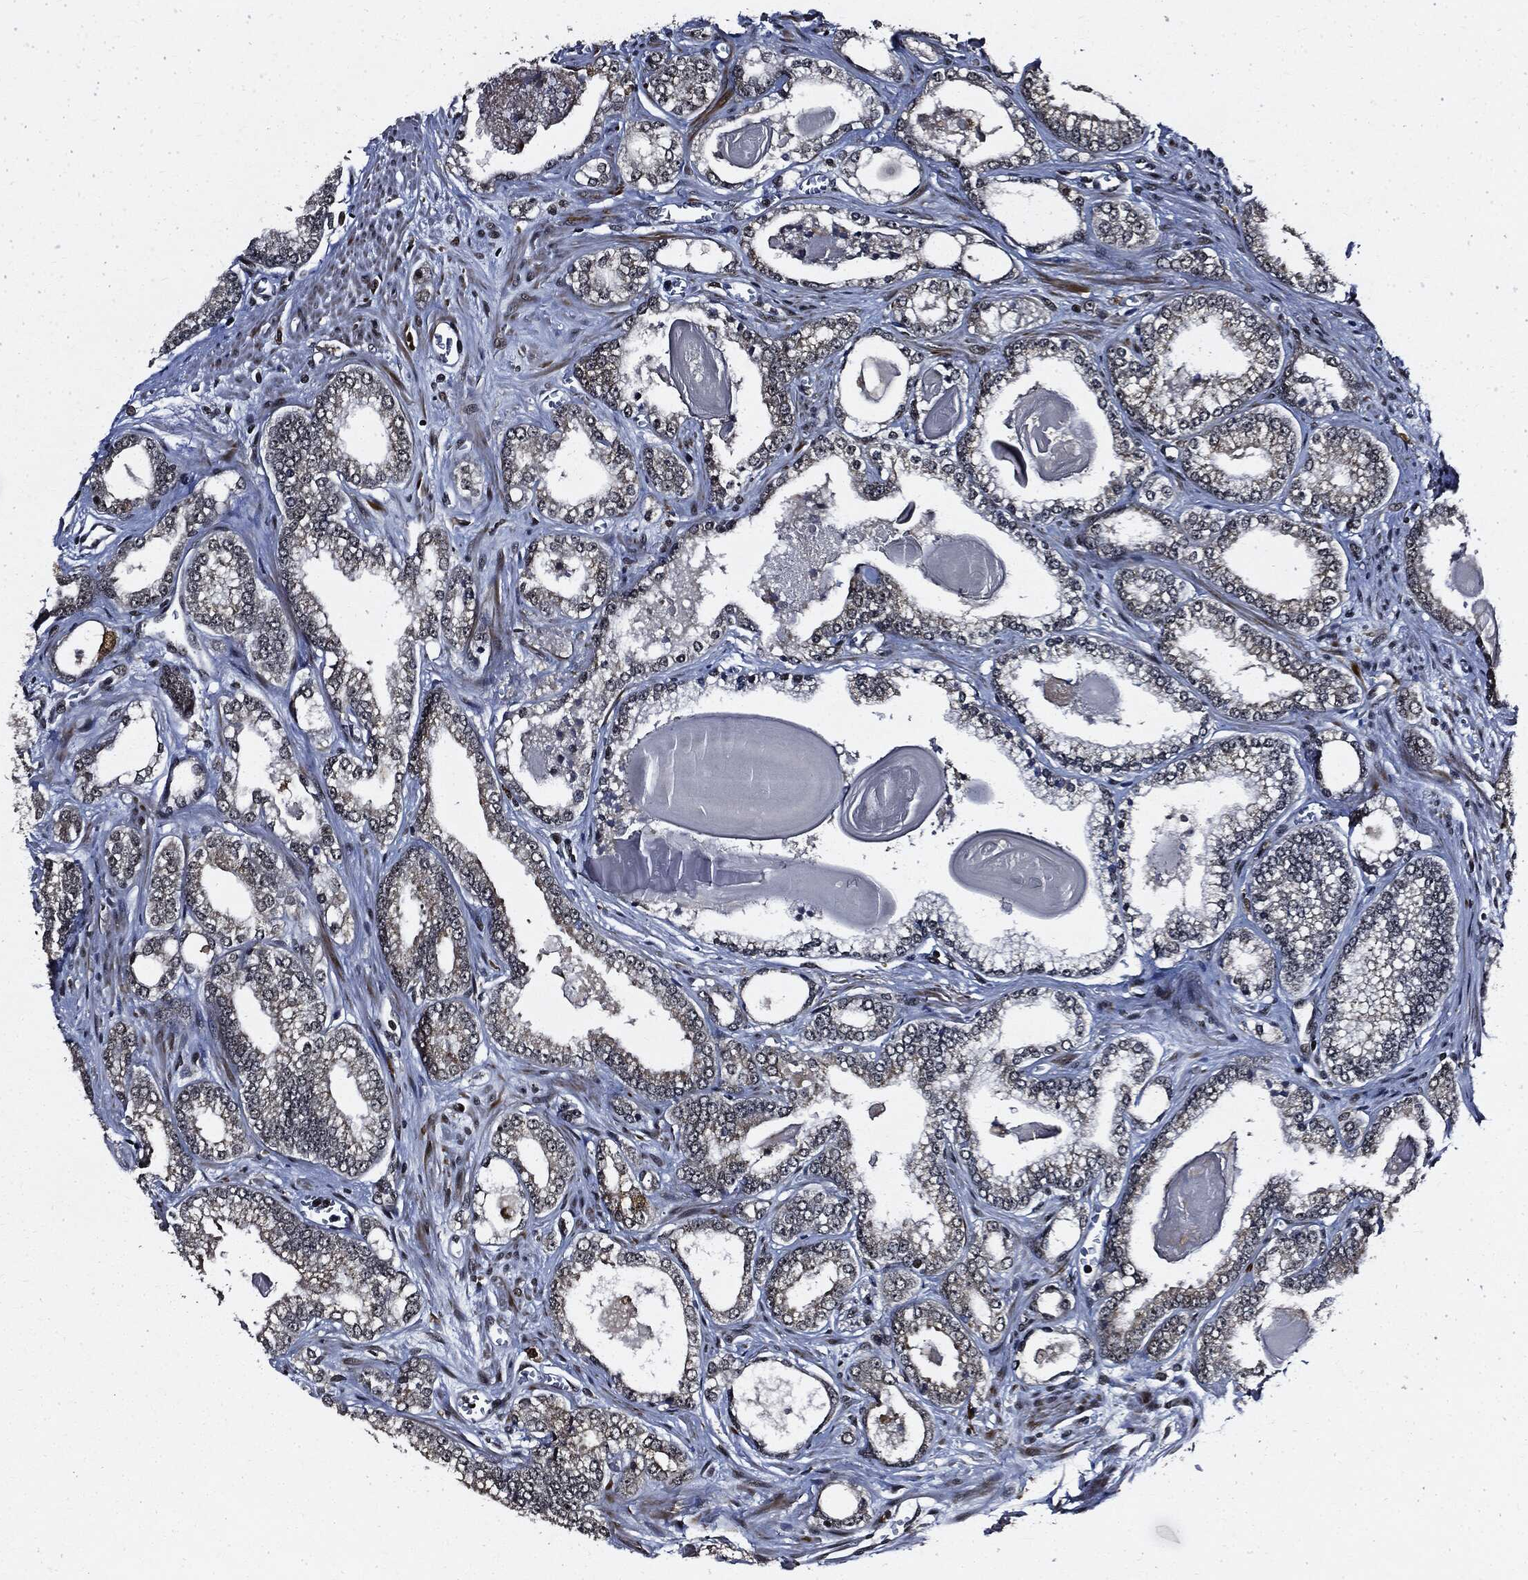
{"staining": {"intensity": "negative", "quantity": "none", "location": "none"}, "tissue": "prostate cancer", "cell_type": "Tumor cells", "image_type": "cancer", "snomed": [{"axis": "morphology", "description": "Adenocarcinoma, Medium grade"}, {"axis": "topography", "description": "Prostate"}], "caption": "Immunohistochemical staining of prostate cancer displays no significant staining in tumor cells.", "gene": "SUGT1", "patient": {"sex": "male", "age": 71}}